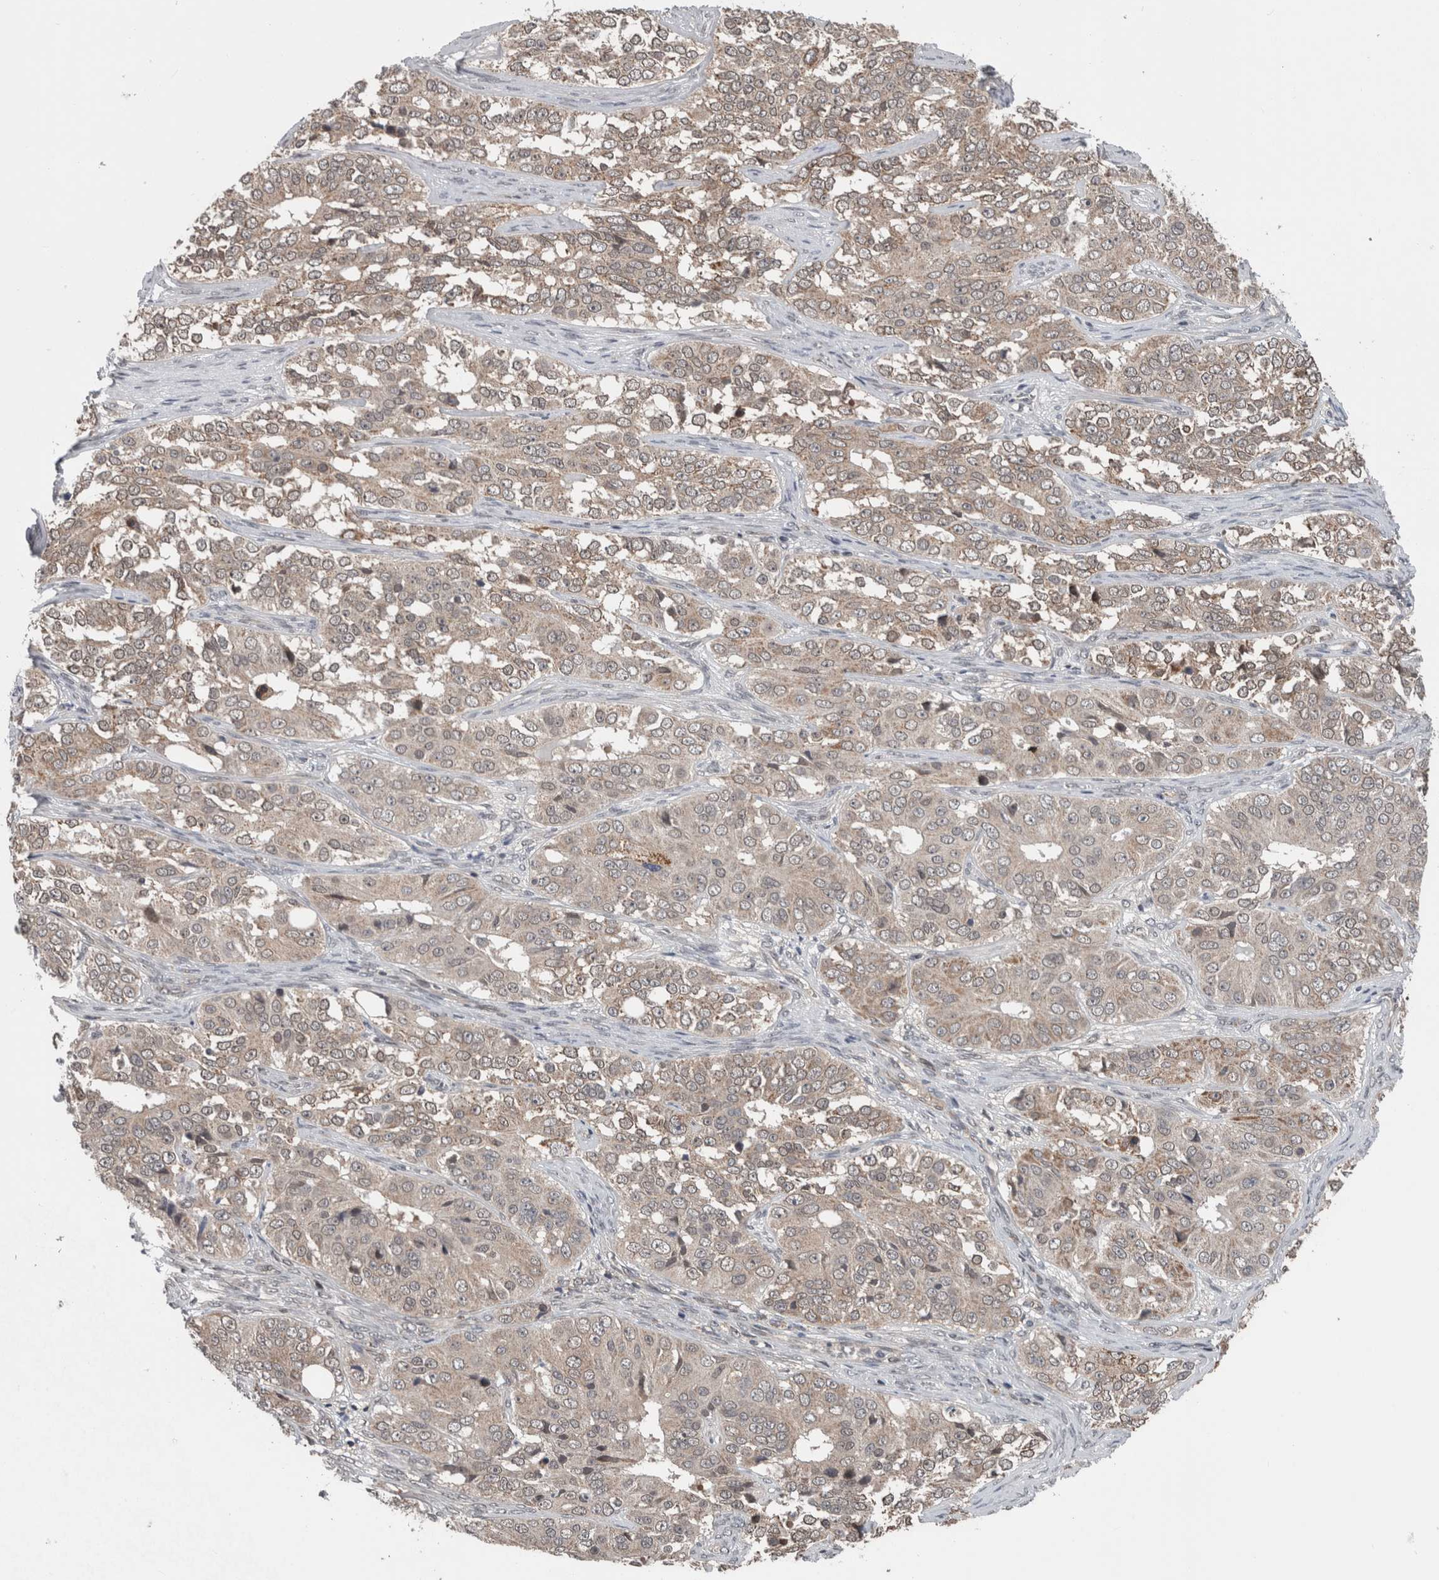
{"staining": {"intensity": "weak", "quantity": "<25%", "location": "cytoplasmic/membranous"}, "tissue": "ovarian cancer", "cell_type": "Tumor cells", "image_type": "cancer", "snomed": [{"axis": "morphology", "description": "Carcinoma, endometroid"}, {"axis": "topography", "description": "Ovary"}], "caption": "Immunohistochemistry image of endometroid carcinoma (ovarian) stained for a protein (brown), which shows no expression in tumor cells.", "gene": "ENY2", "patient": {"sex": "female", "age": 51}}